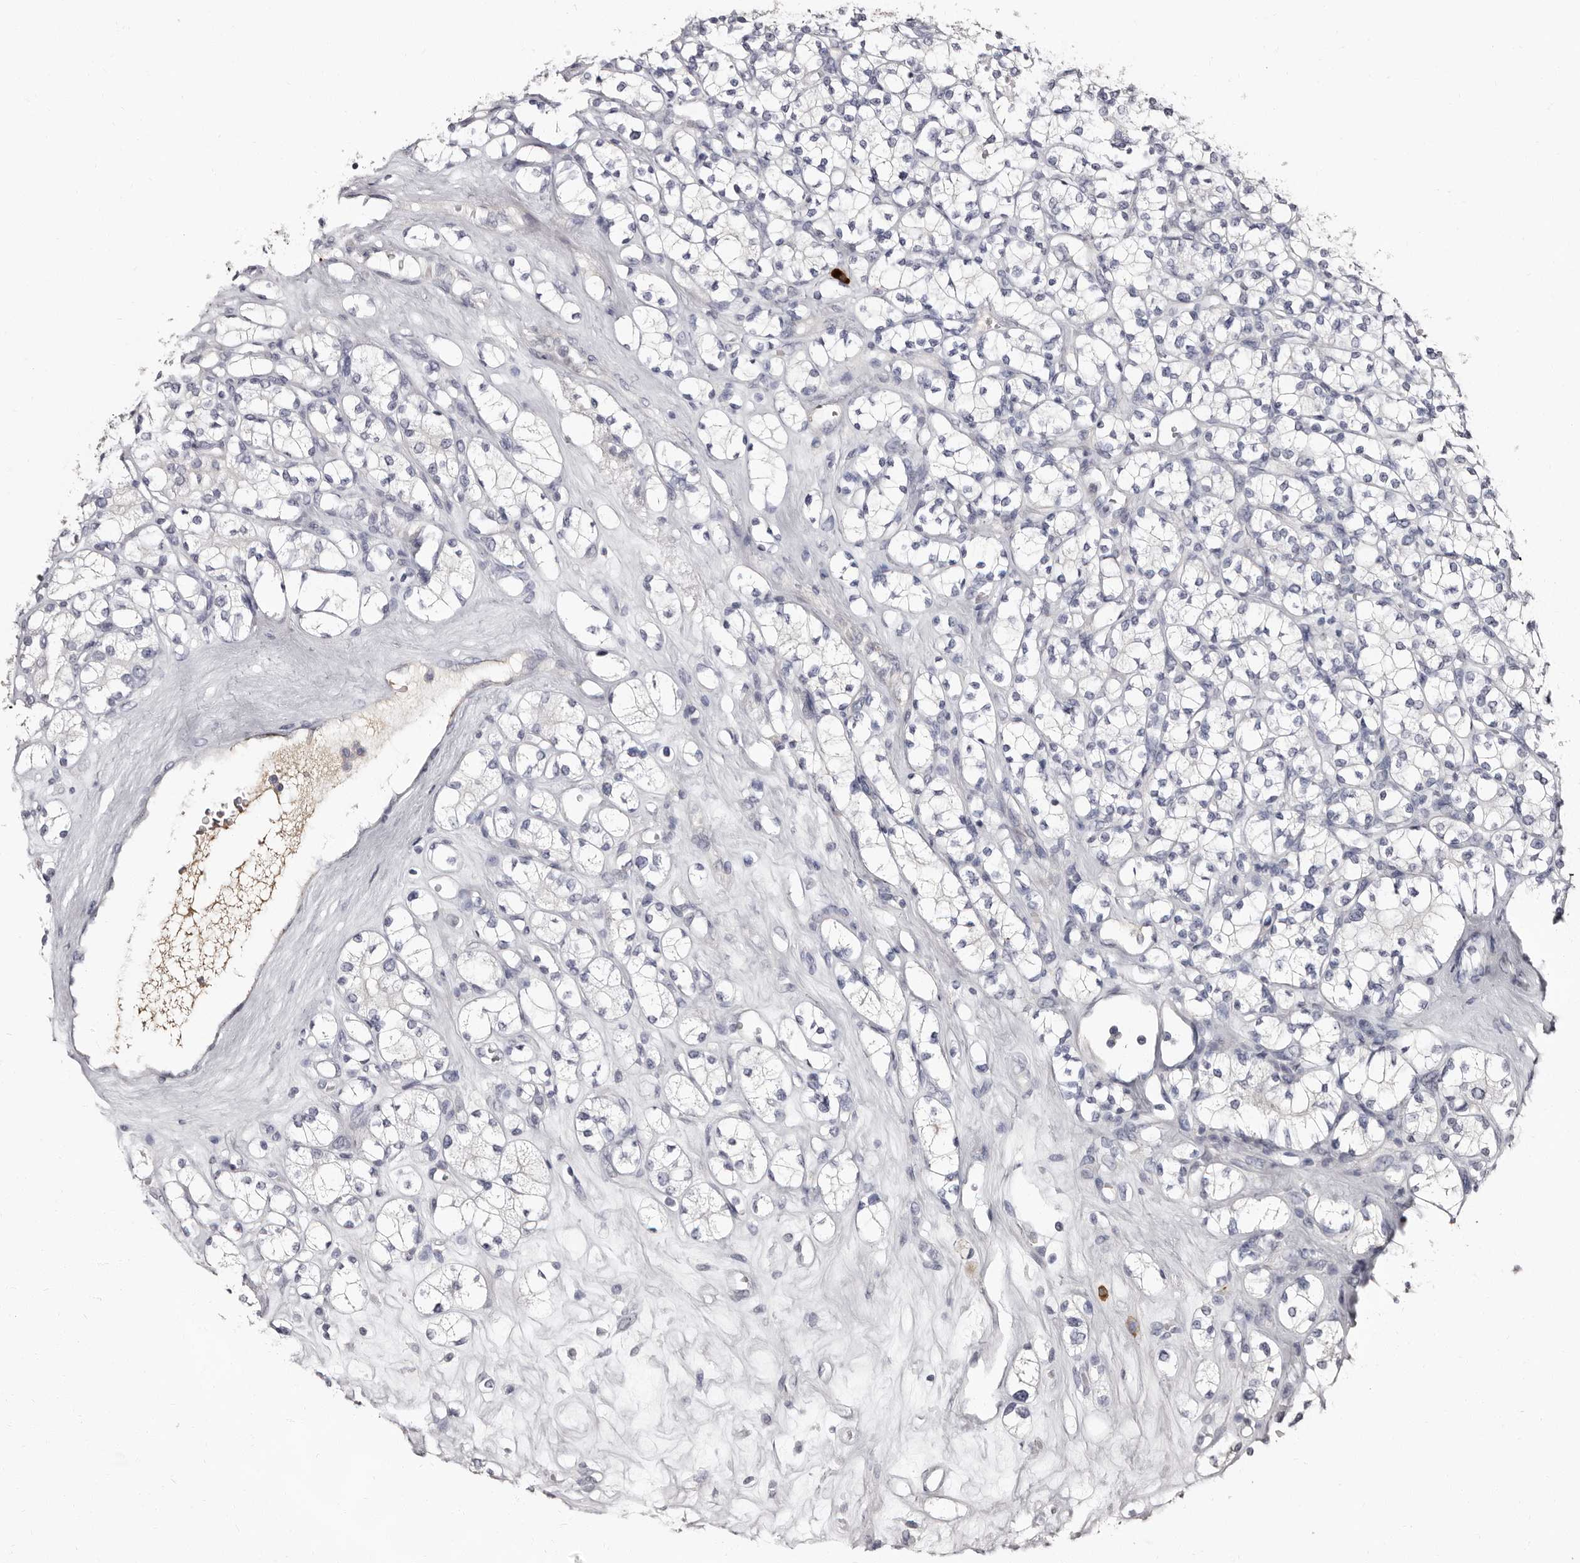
{"staining": {"intensity": "negative", "quantity": "none", "location": "none"}, "tissue": "renal cancer", "cell_type": "Tumor cells", "image_type": "cancer", "snomed": [{"axis": "morphology", "description": "Adenocarcinoma, NOS"}, {"axis": "topography", "description": "Kidney"}], "caption": "An image of human renal cancer (adenocarcinoma) is negative for staining in tumor cells.", "gene": "TBC1D22B", "patient": {"sex": "male", "age": 77}}